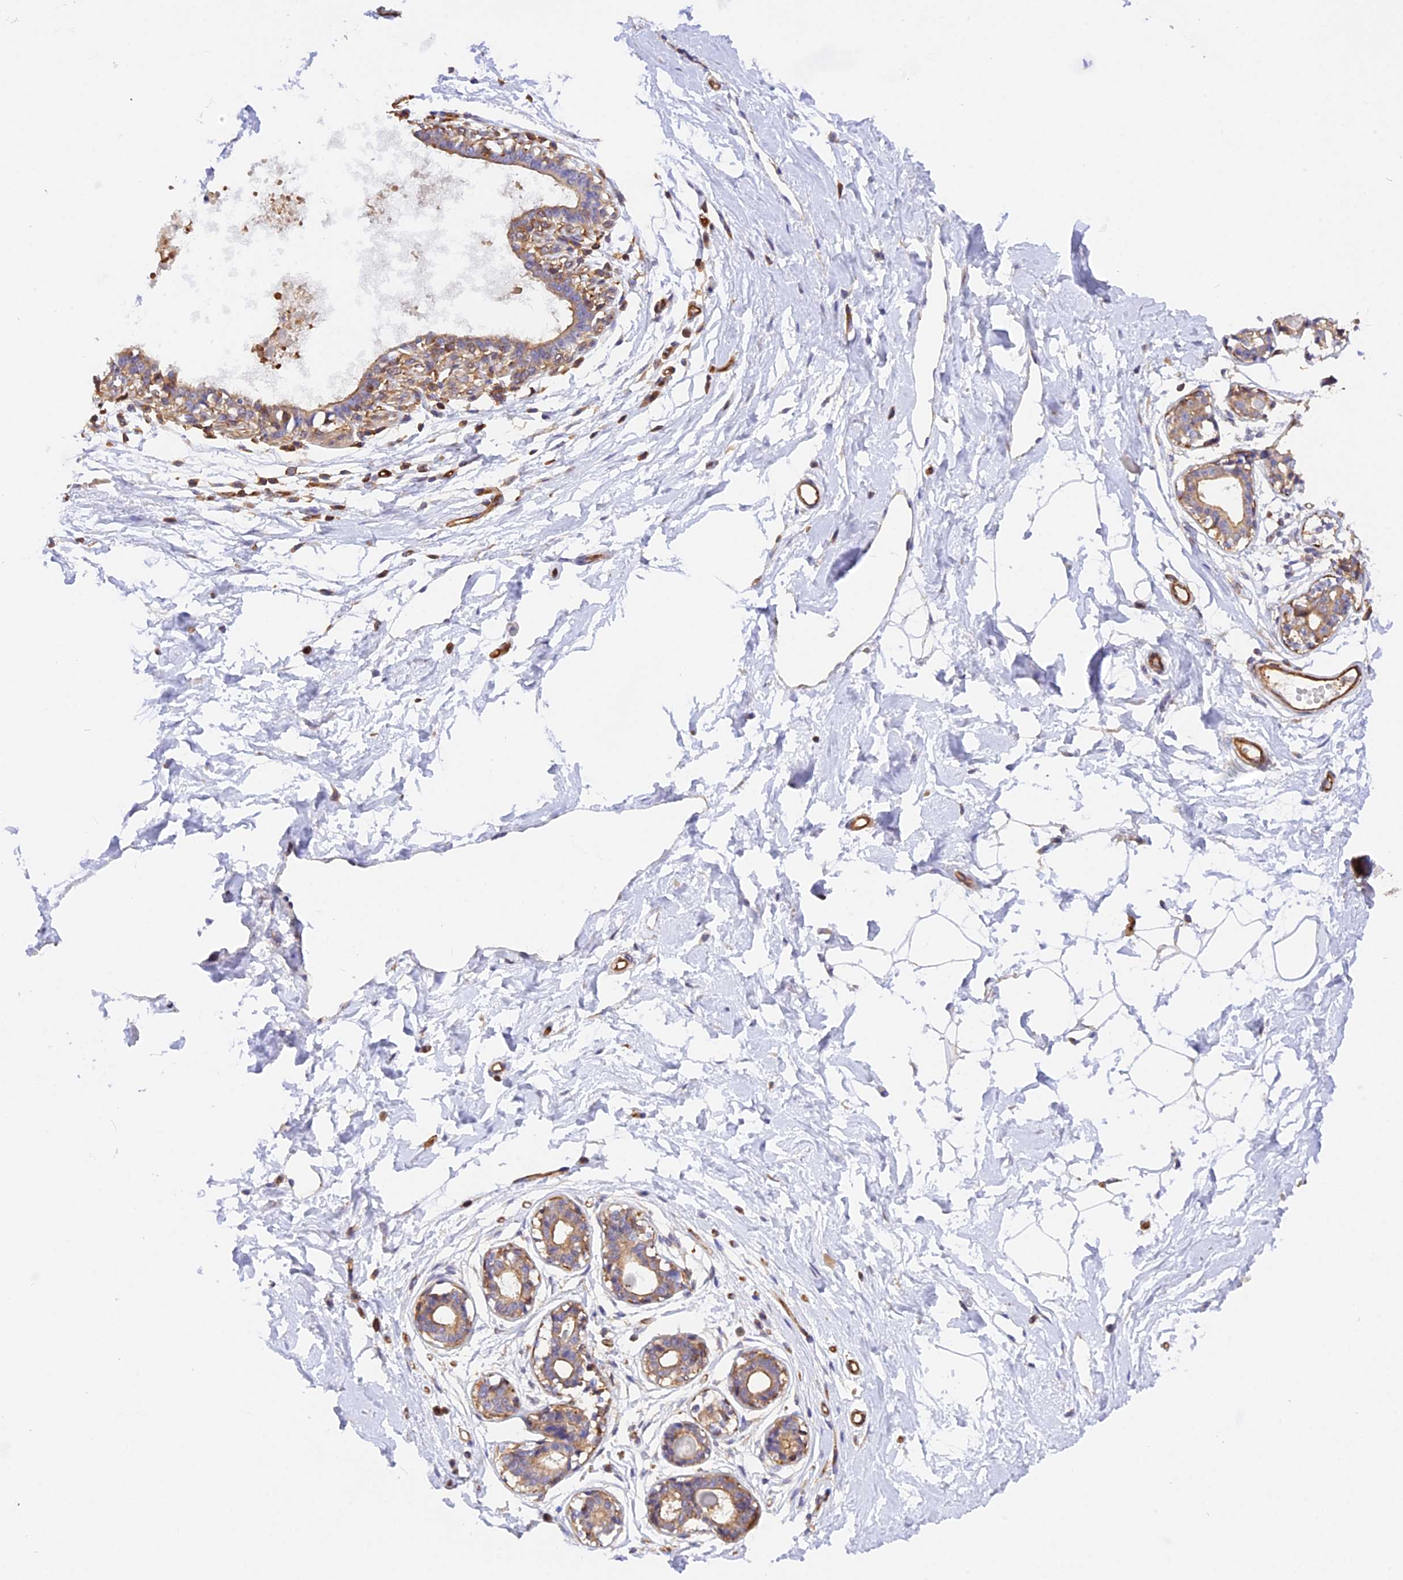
{"staining": {"intensity": "negative", "quantity": "none", "location": "none"}, "tissue": "breast", "cell_type": "Adipocytes", "image_type": "normal", "snomed": [{"axis": "morphology", "description": "Normal tissue, NOS"}, {"axis": "topography", "description": "Breast"}], "caption": "DAB immunohistochemical staining of unremarkable human breast demonstrates no significant positivity in adipocytes. (DAB immunohistochemistry (IHC), high magnification).", "gene": "C5orf22", "patient": {"sex": "female", "age": 45}}